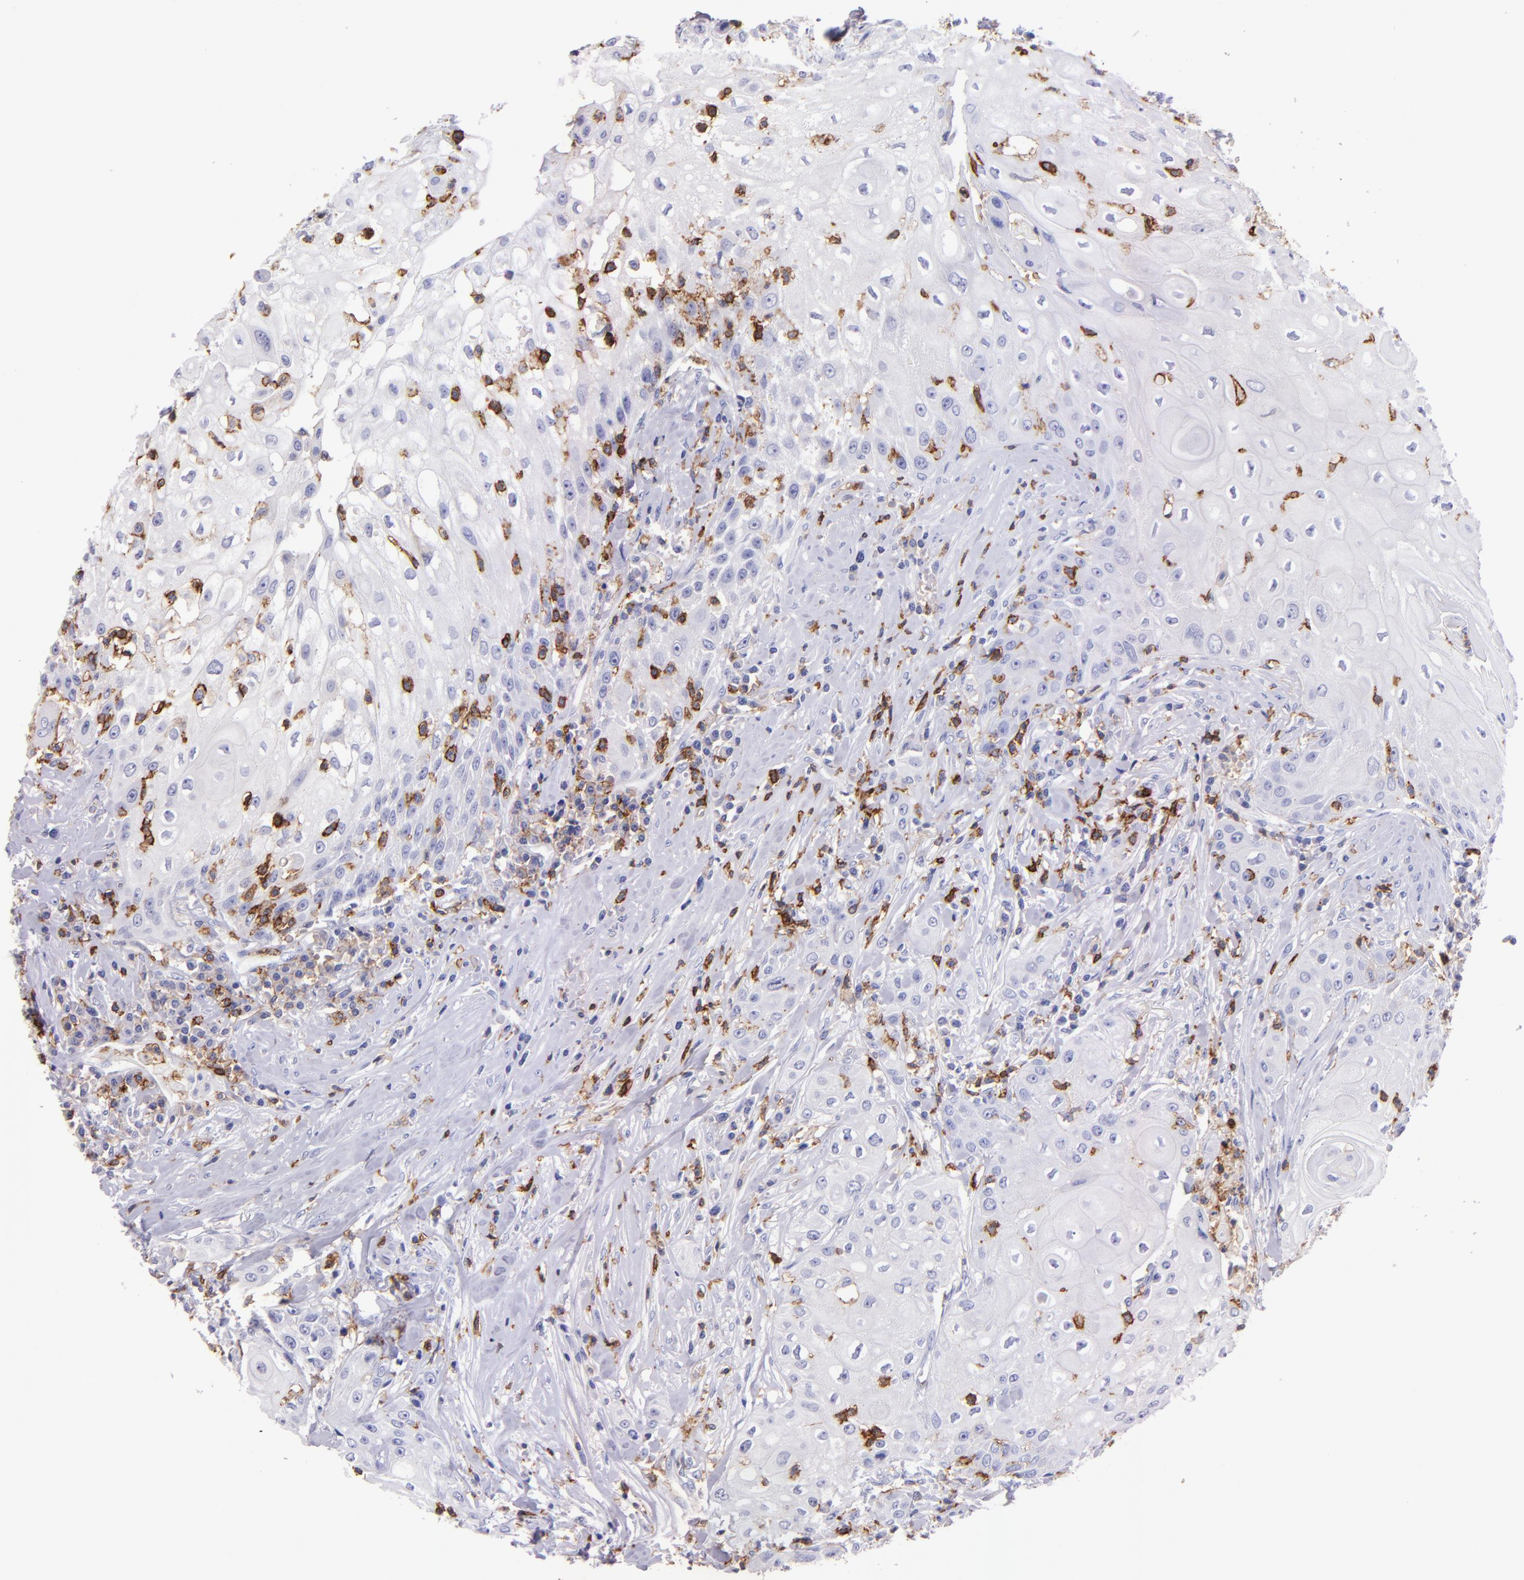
{"staining": {"intensity": "negative", "quantity": "none", "location": "none"}, "tissue": "head and neck cancer", "cell_type": "Tumor cells", "image_type": "cancer", "snomed": [{"axis": "morphology", "description": "Squamous cell carcinoma, NOS"}, {"axis": "topography", "description": "Oral tissue"}, {"axis": "topography", "description": "Head-Neck"}], "caption": "This is an IHC histopathology image of human head and neck cancer. There is no expression in tumor cells.", "gene": "SPN", "patient": {"sex": "female", "age": 82}}